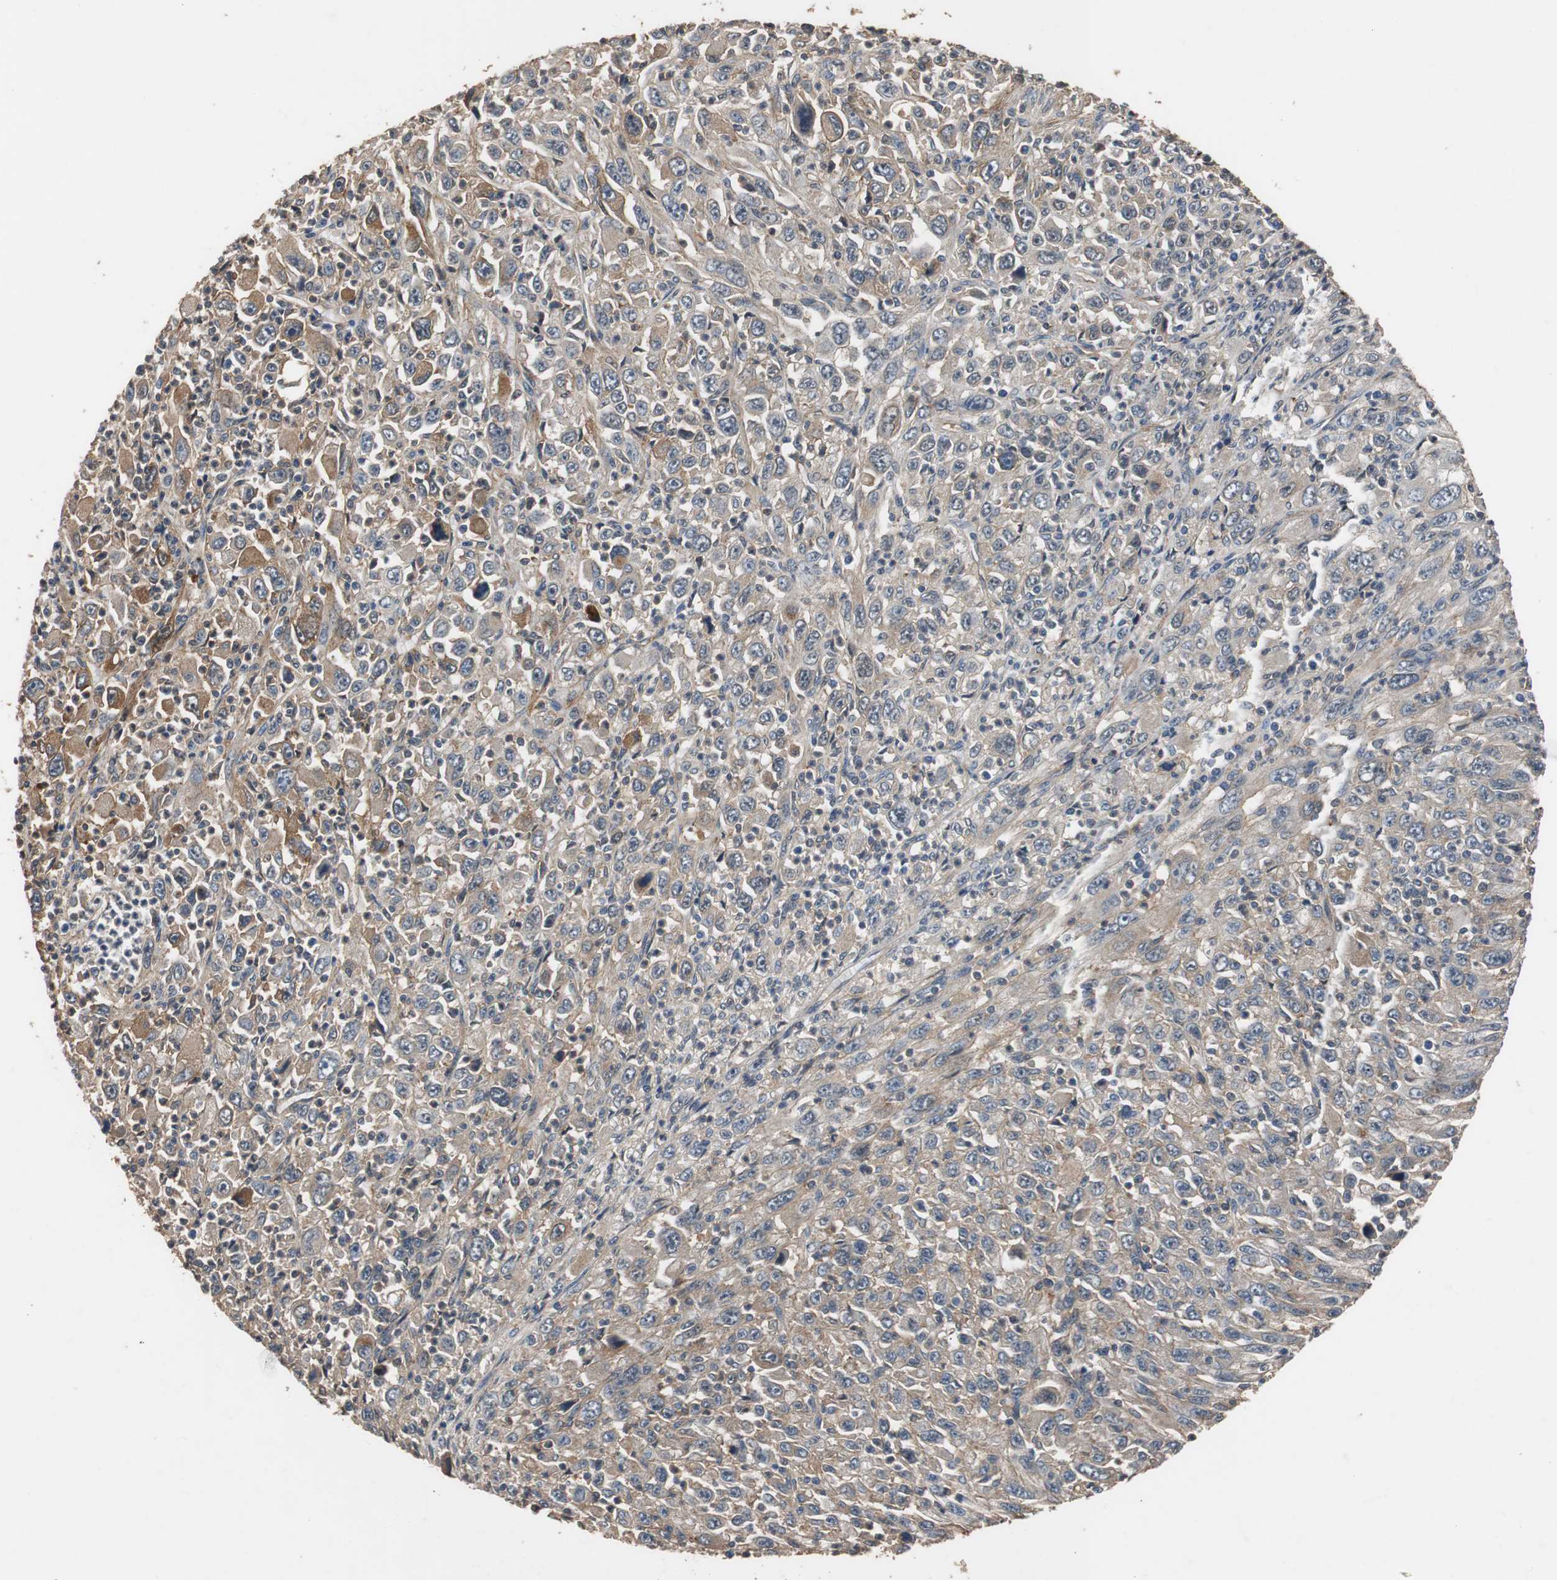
{"staining": {"intensity": "weak", "quantity": ">75%", "location": "cytoplasmic/membranous"}, "tissue": "melanoma", "cell_type": "Tumor cells", "image_type": "cancer", "snomed": [{"axis": "morphology", "description": "Malignant melanoma, Metastatic site"}, {"axis": "topography", "description": "Skin"}], "caption": "Melanoma stained for a protein shows weak cytoplasmic/membranous positivity in tumor cells.", "gene": "NDRG1", "patient": {"sex": "female", "age": 56}}